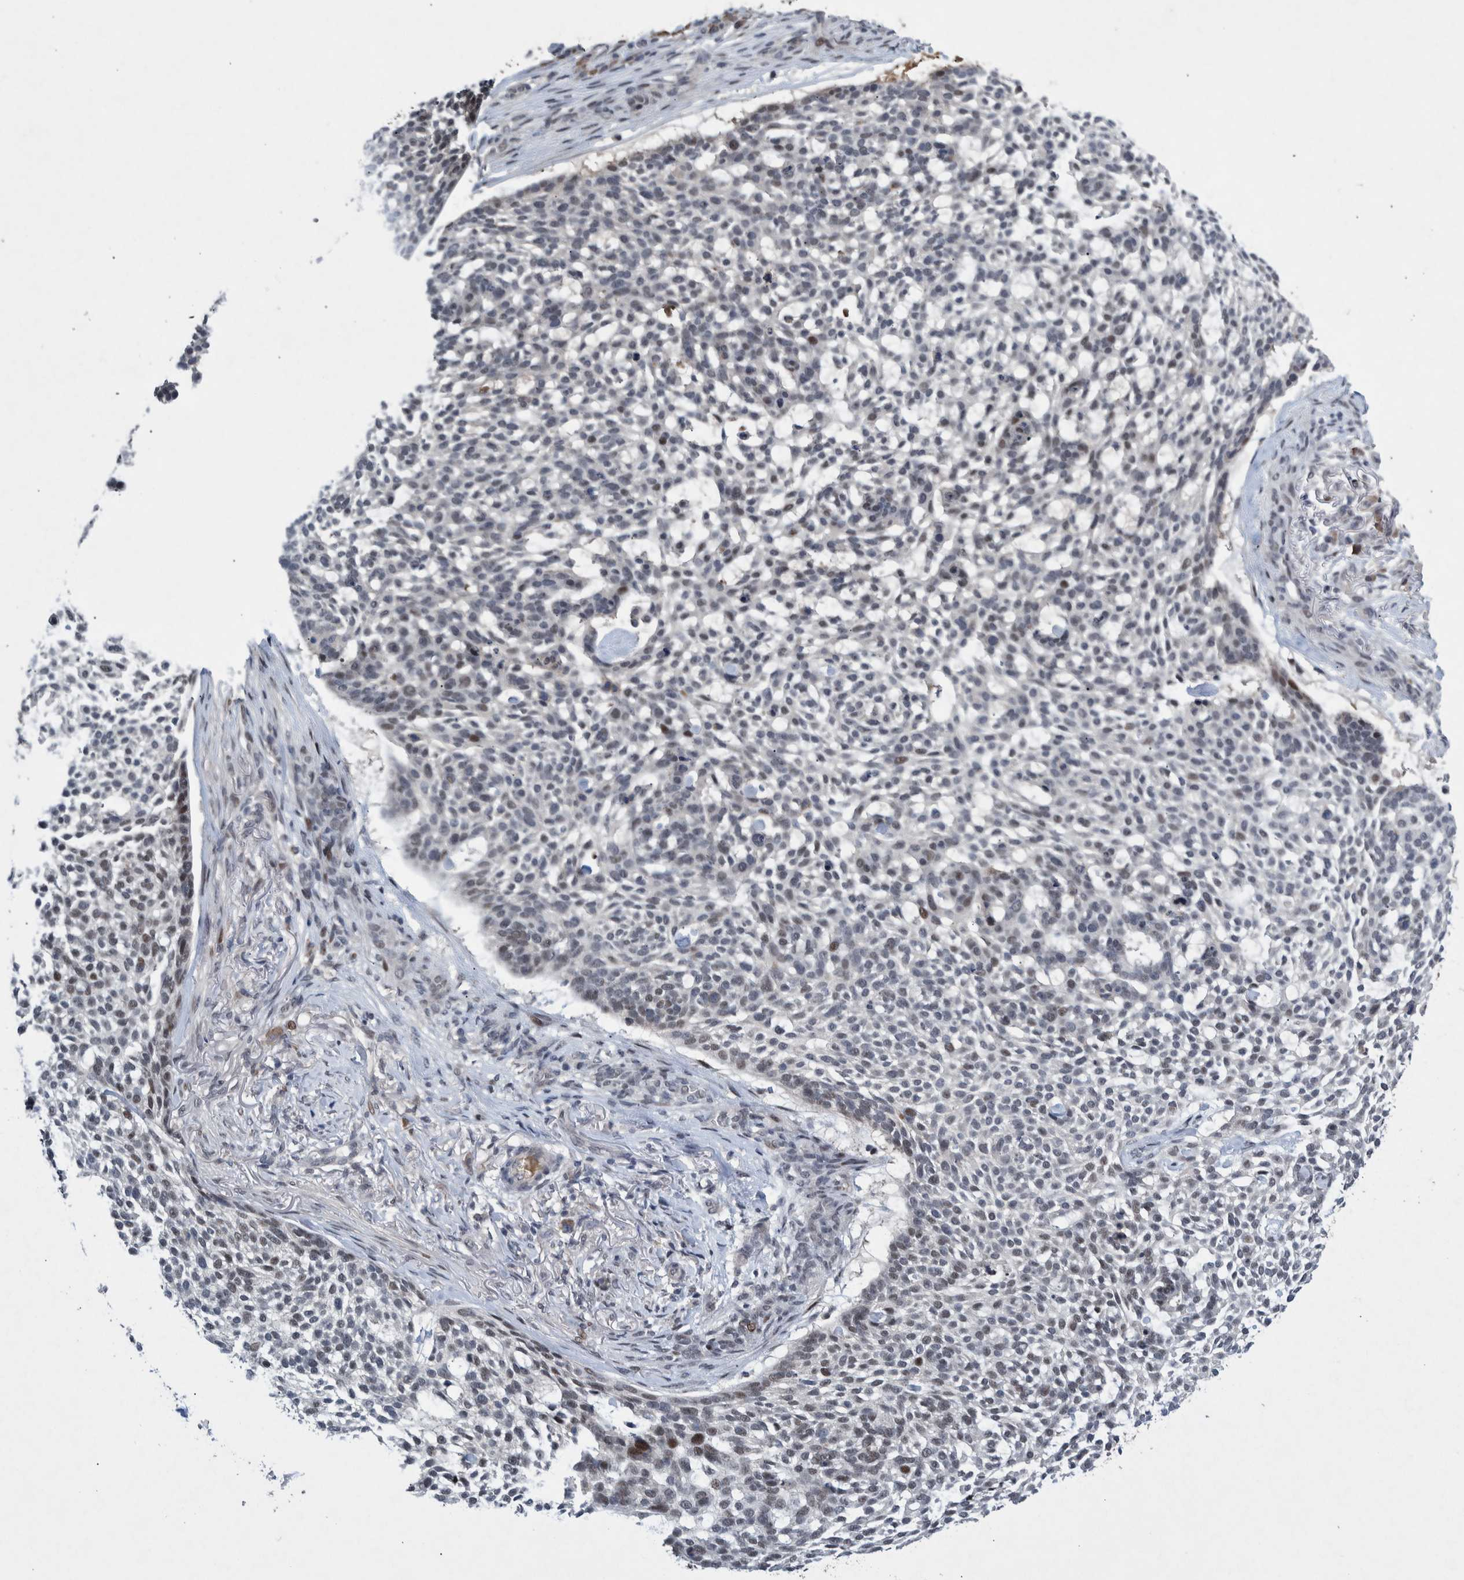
{"staining": {"intensity": "negative", "quantity": "none", "location": "none"}, "tissue": "skin cancer", "cell_type": "Tumor cells", "image_type": "cancer", "snomed": [{"axis": "morphology", "description": "Basal cell carcinoma"}, {"axis": "topography", "description": "Skin"}], "caption": "Tumor cells show no significant protein expression in basal cell carcinoma (skin). Brightfield microscopy of immunohistochemistry stained with DAB (3,3'-diaminobenzidine) (brown) and hematoxylin (blue), captured at high magnification.", "gene": "ESRP1", "patient": {"sex": "female", "age": 64}}